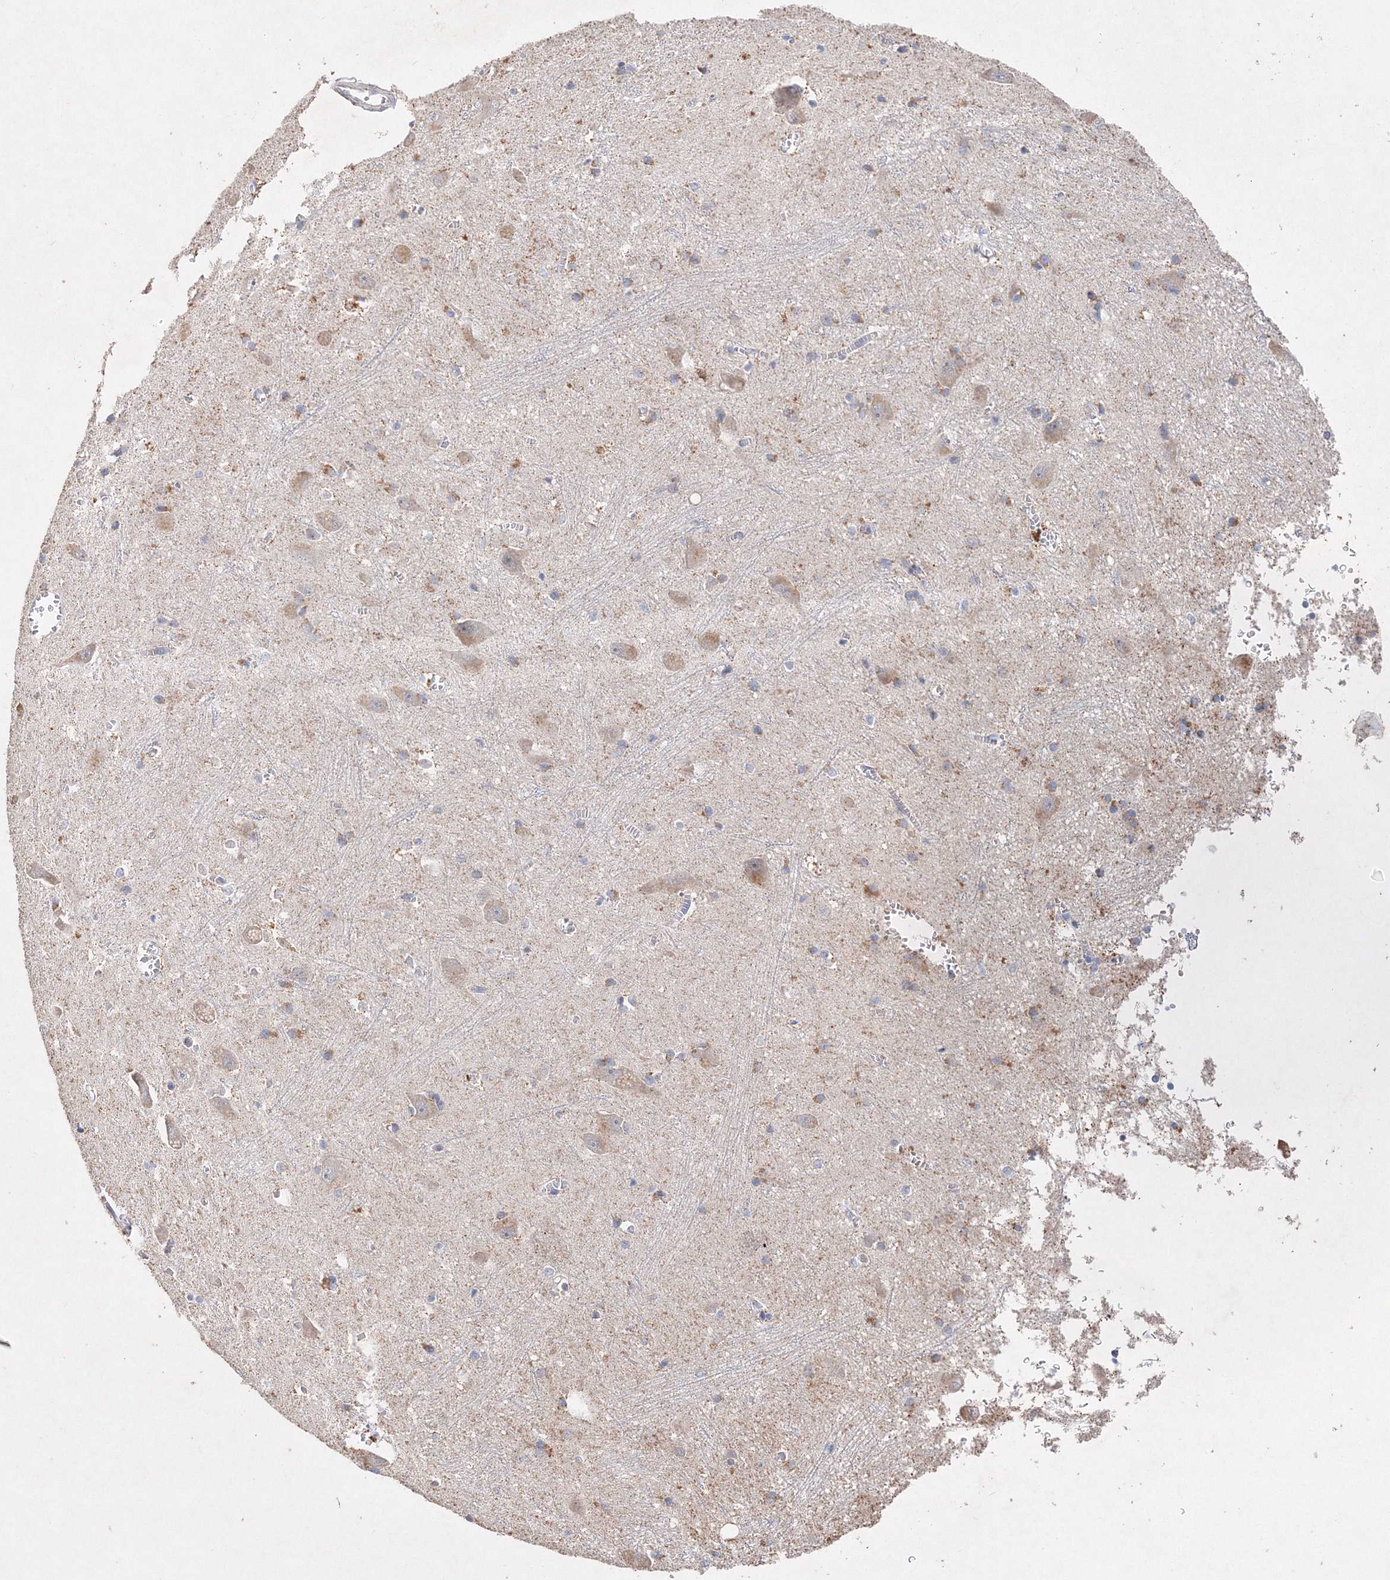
{"staining": {"intensity": "moderate", "quantity": "<25%", "location": "cytoplasmic/membranous"}, "tissue": "caudate", "cell_type": "Glial cells", "image_type": "normal", "snomed": [{"axis": "morphology", "description": "Normal tissue, NOS"}, {"axis": "topography", "description": "Lateral ventricle wall"}], "caption": "Immunohistochemistry histopathology image of unremarkable caudate stained for a protein (brown), which exhibits low levels of moderate cytoplasmic/membranous positivity in about <25% of glial cells.", "gene": "GLS", "patient": {"sex": "male", "age": 37}}